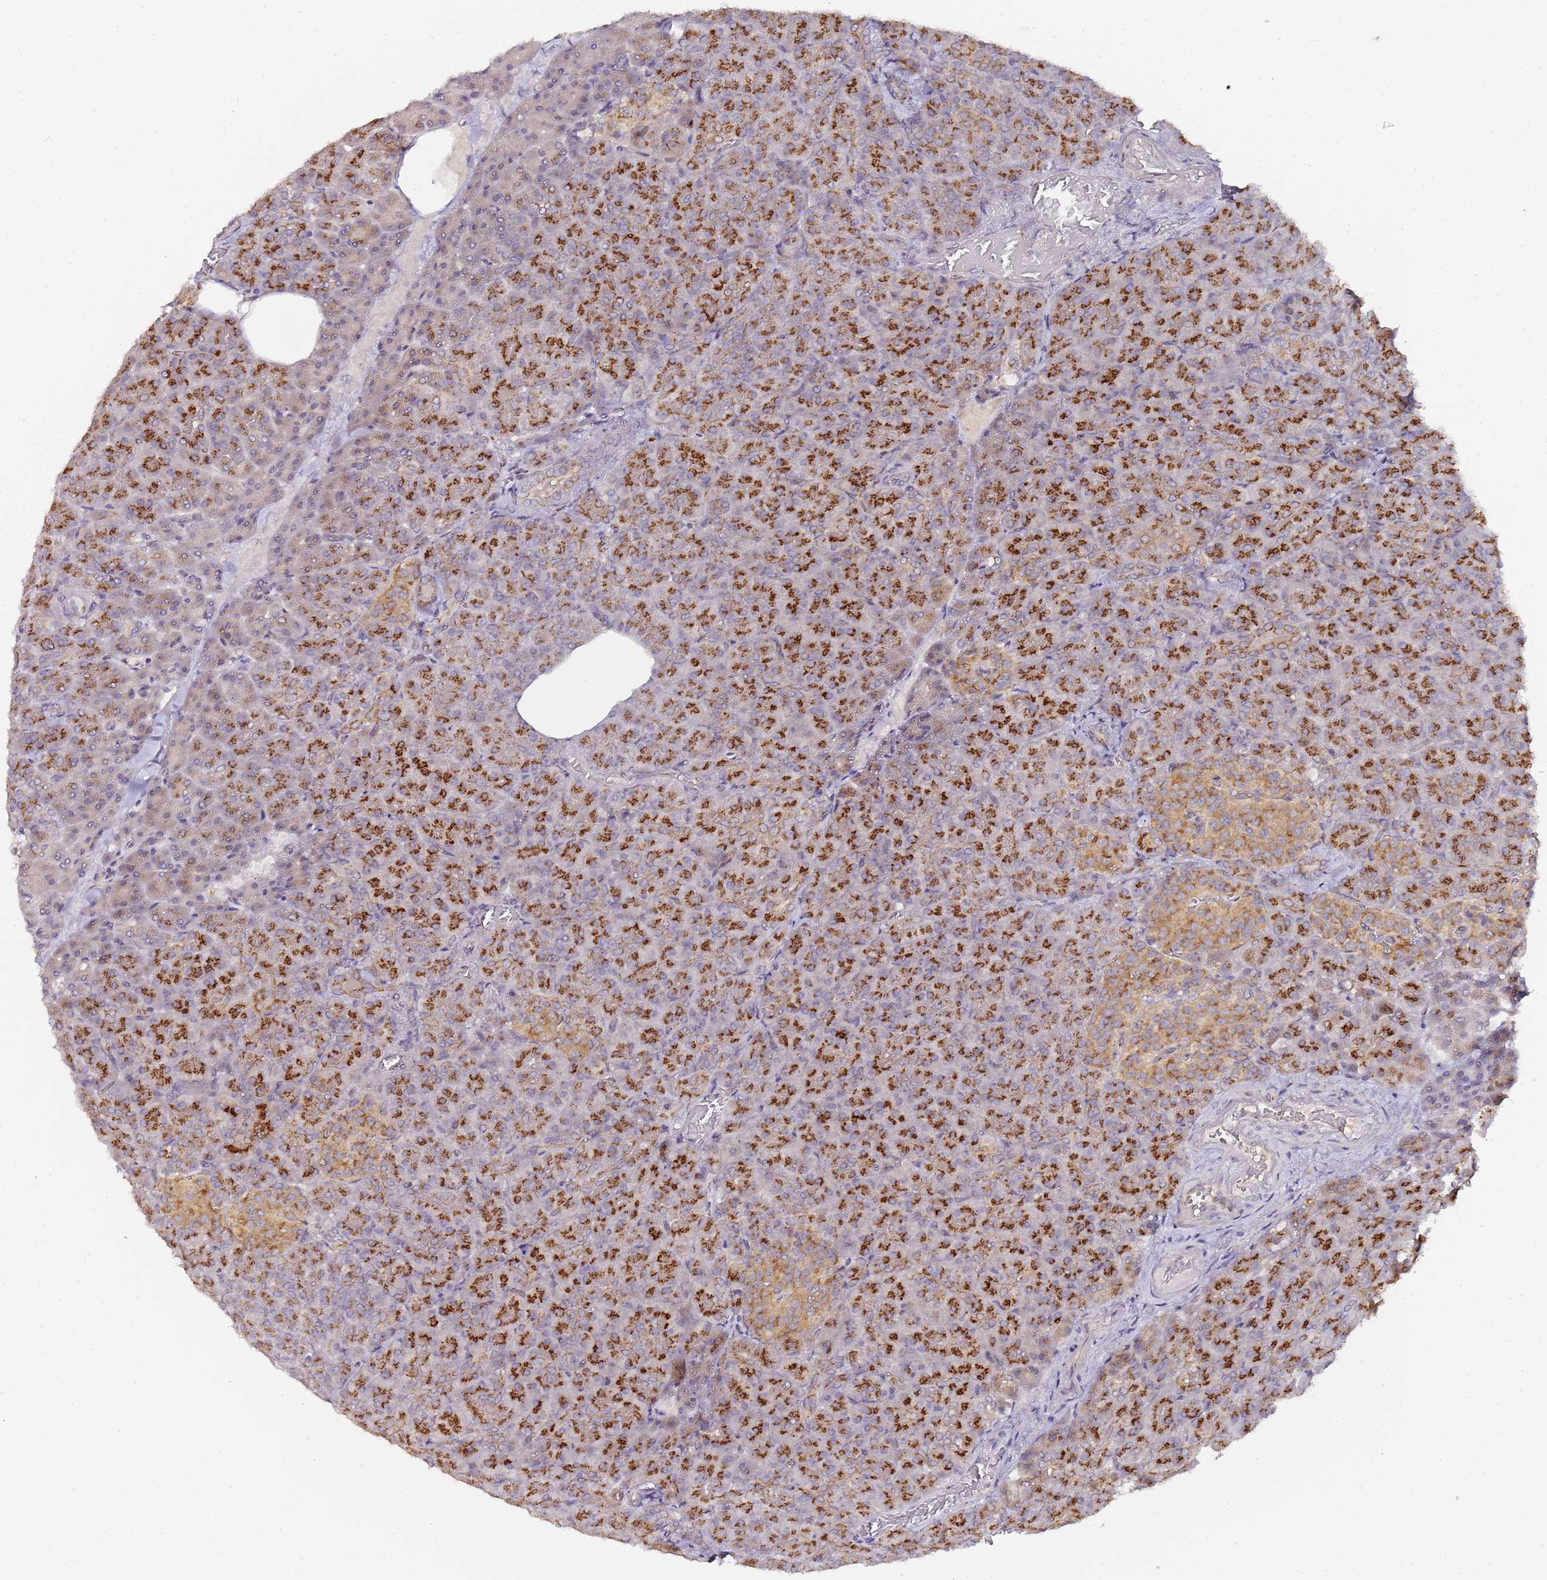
{"staining": {"intensity": "strong", "quantity": "25%-75%", "location": "cytoplasmic/membranous"}, "tissue": "pancreas", "cell_type": "Exocrine glandular cells", "image_type": "normal", "snomed": [{"axis": "morphology", "description": "Normal tissue, NOS"}, {"axis": "topography", "description": "Pancreas"}], "caption": "This is an image of immunohistochemistry staining of benign pancreas, which shows strong expression in the cytoplasmic/membranous of exocrine glandular cells.", "gene": "MRPL49", "patient": {"sex": "female", "age": 74}}